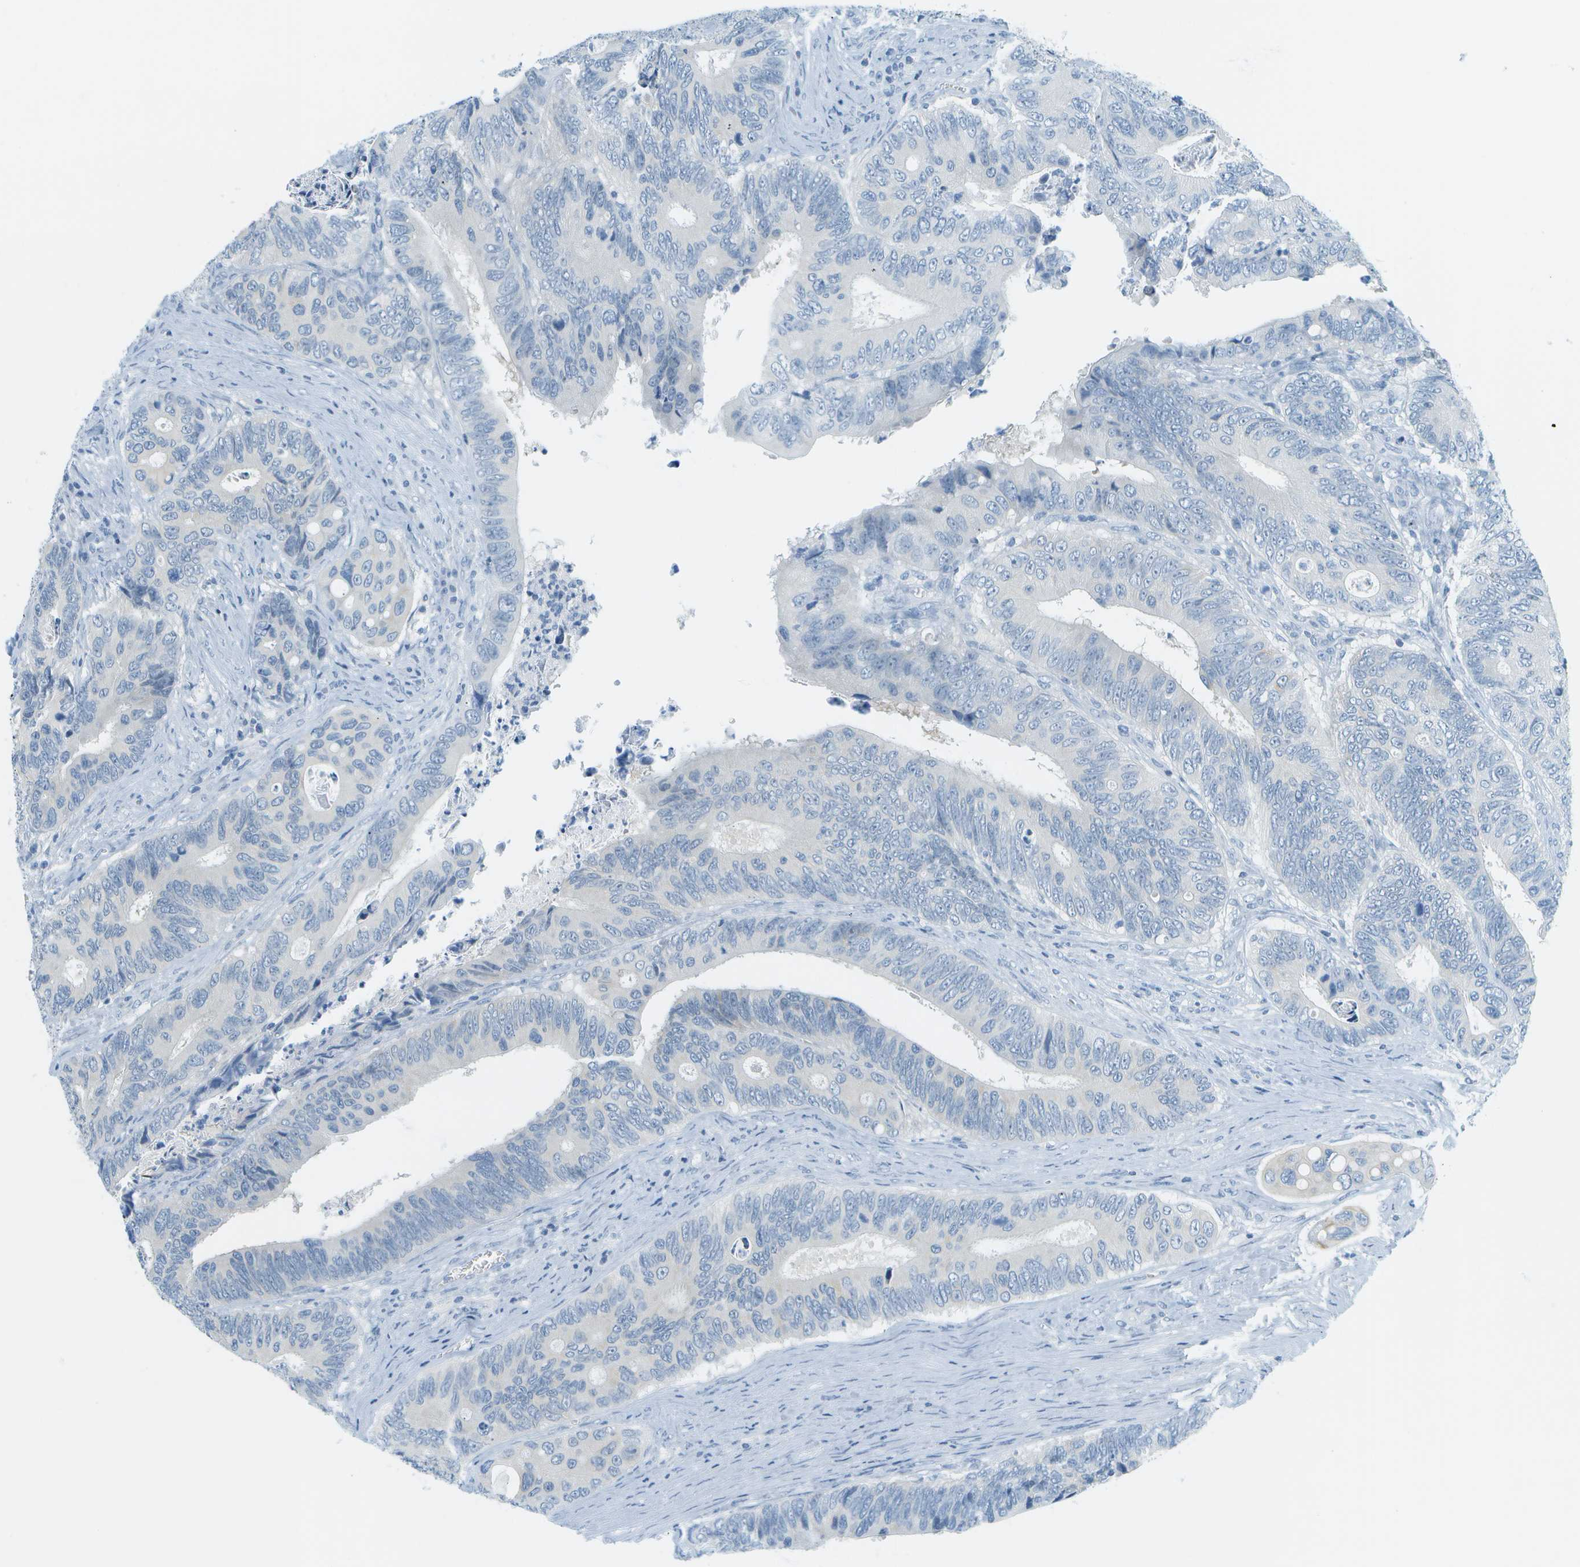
{"staining": {"intensity": "negative", "quantity": "none", "location": "none"}, "tissue": "colorectal cancer", "cell_type": "Tumor cells", "image_type": "cancer", "snomed": [{"axis": "morphology", "description": "Inflammation, NOS"}, {"axis": "morphology", "description": "Adenocarcinoma, NOS"}, {"axis": "topography", "description": "Colon"}], "caption": "IHC image of colorectal adenocarcinoma stained for a protein (brown), which displays no staining in tumor cells.", "gene": "SMYD5", "patient": {"sex": "male", "age": 72}}